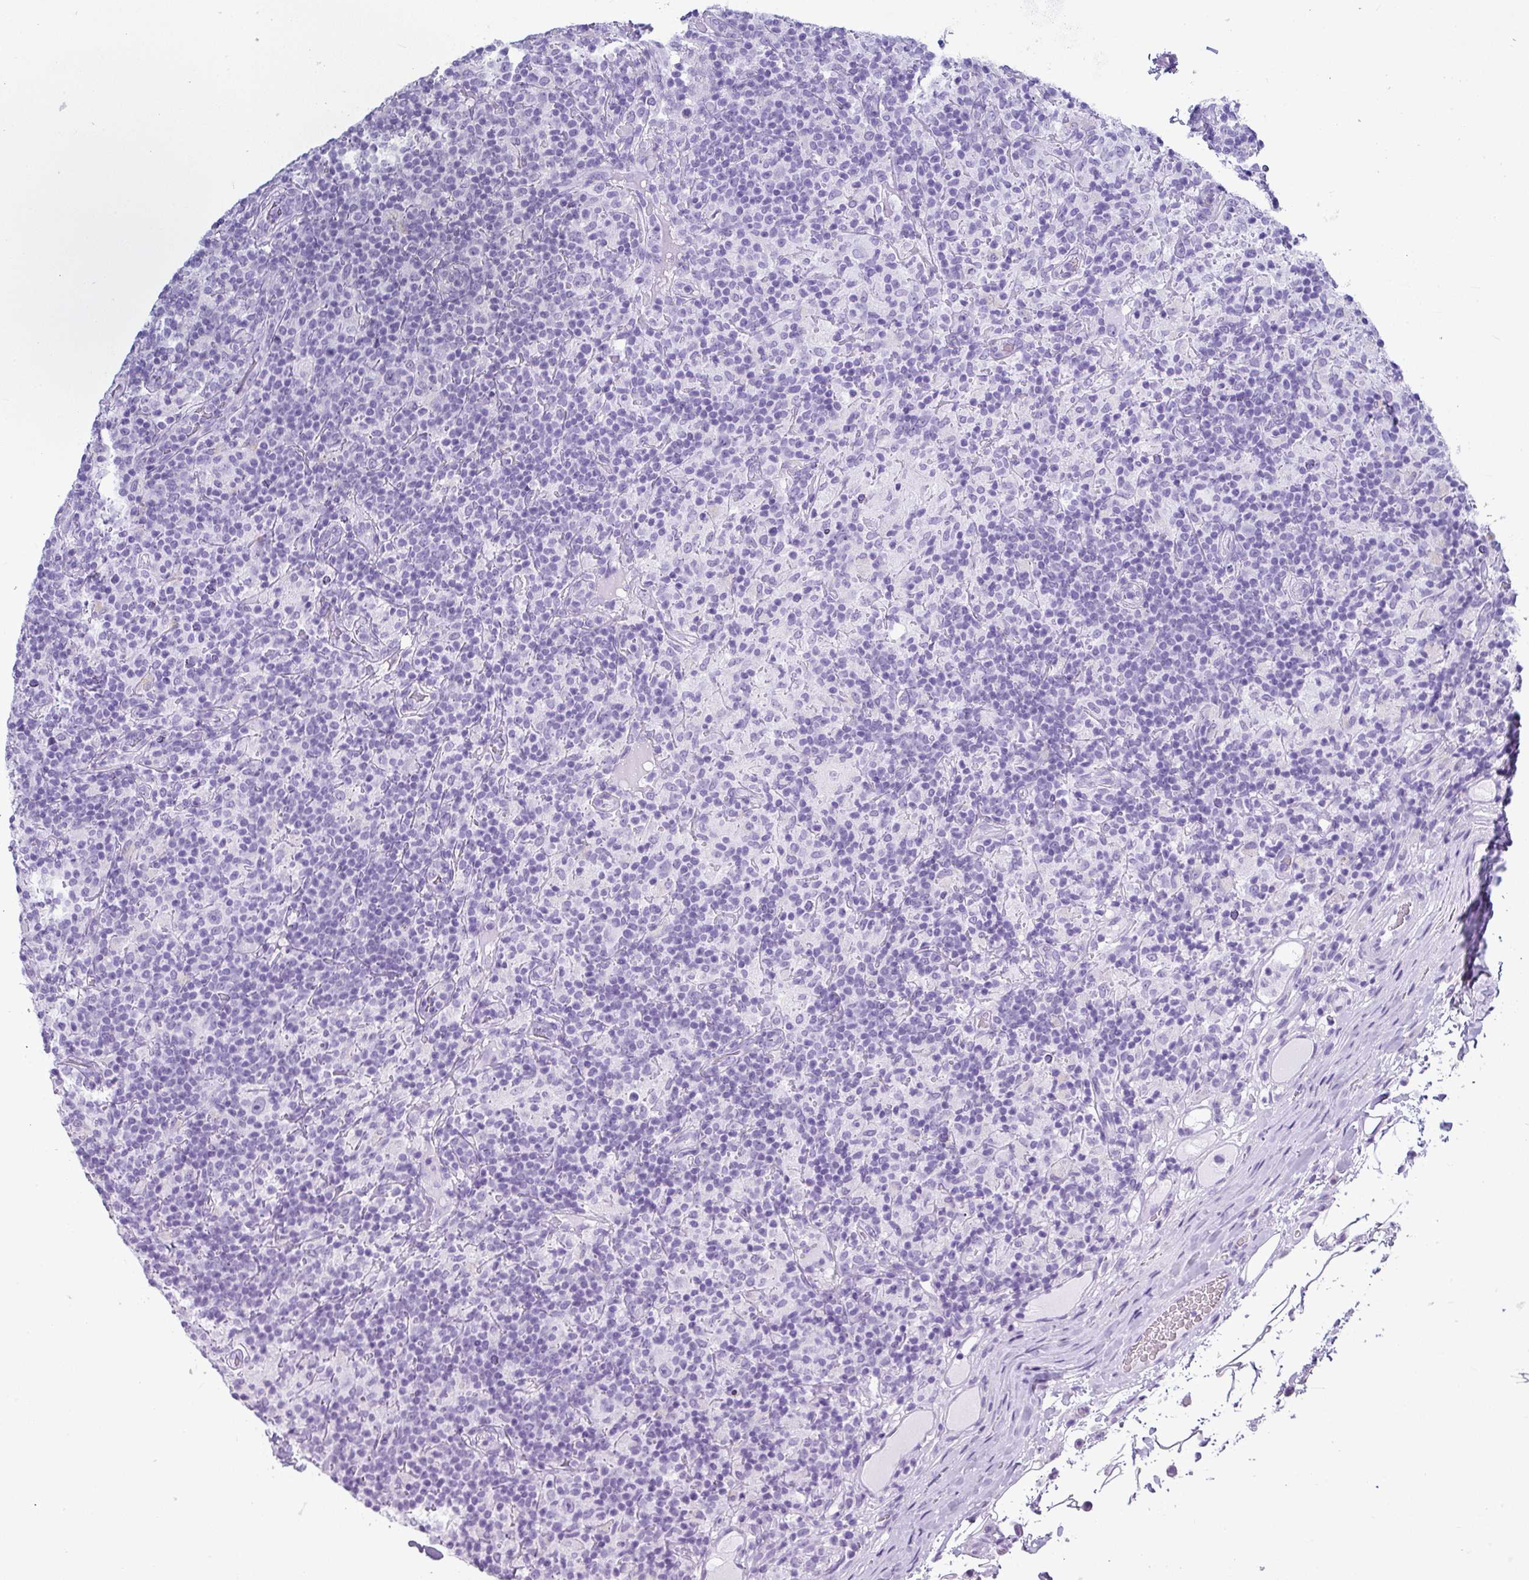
{"staining": {"intensity": "negative", "quantity": "none", "location": "none"}, "tissue": "lymphoma", "cell_type": "Tumor cells", "image_type": "cancer", "snomed": [{"axis": "morphology", "description": "Hodgkin's disease, NOS"}, {"axis": "topography", "description": "Lymph node"}], "caption": "This is an immunohistochemistry (IHC) photomicrograph of Hodgkin's disease. There is no expression in tumor cells.", "gene": "ZNF568", "patient": {"sex": "male", "age": 70}}